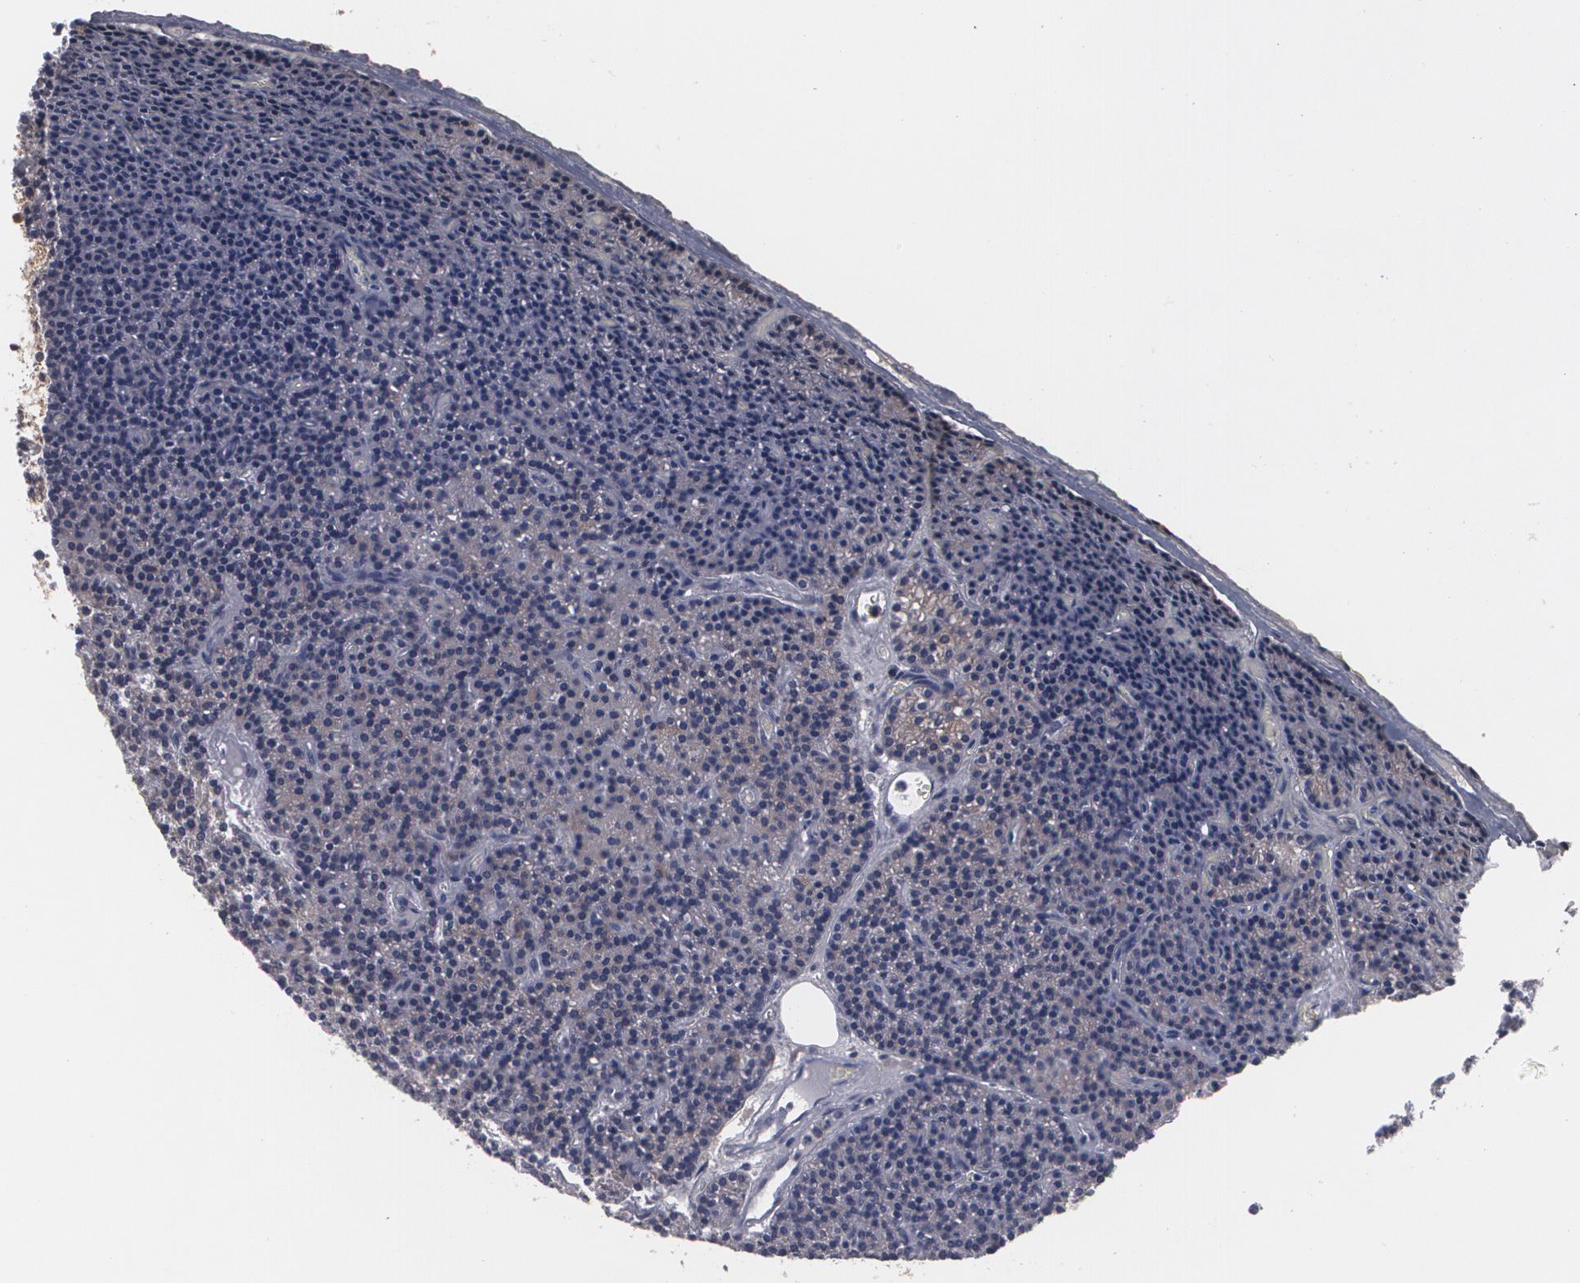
{"staining": {"intensity": "moderate", "quantity": "25%-75%", "location": "cytoplasmic/membranous"}, "tissue": "parathyroid gland", "cell_type": "Glandular cells", "image_type": "normal", "snomed": [{"axis": "morphology", "description": "Normal tissue, NOS"}, {"axis": "topography", "description": "Parathyroid gland"}], "caption": "Immunohistochemical staining of unremarkable human parathyroid gland reveals 25%-75% levels of moderate cytoplasmic/membranous protein expression in about 25%-75% of glandular cells.", "gene": "BMP6", "patient": {"sex": "male", "age": 57}}